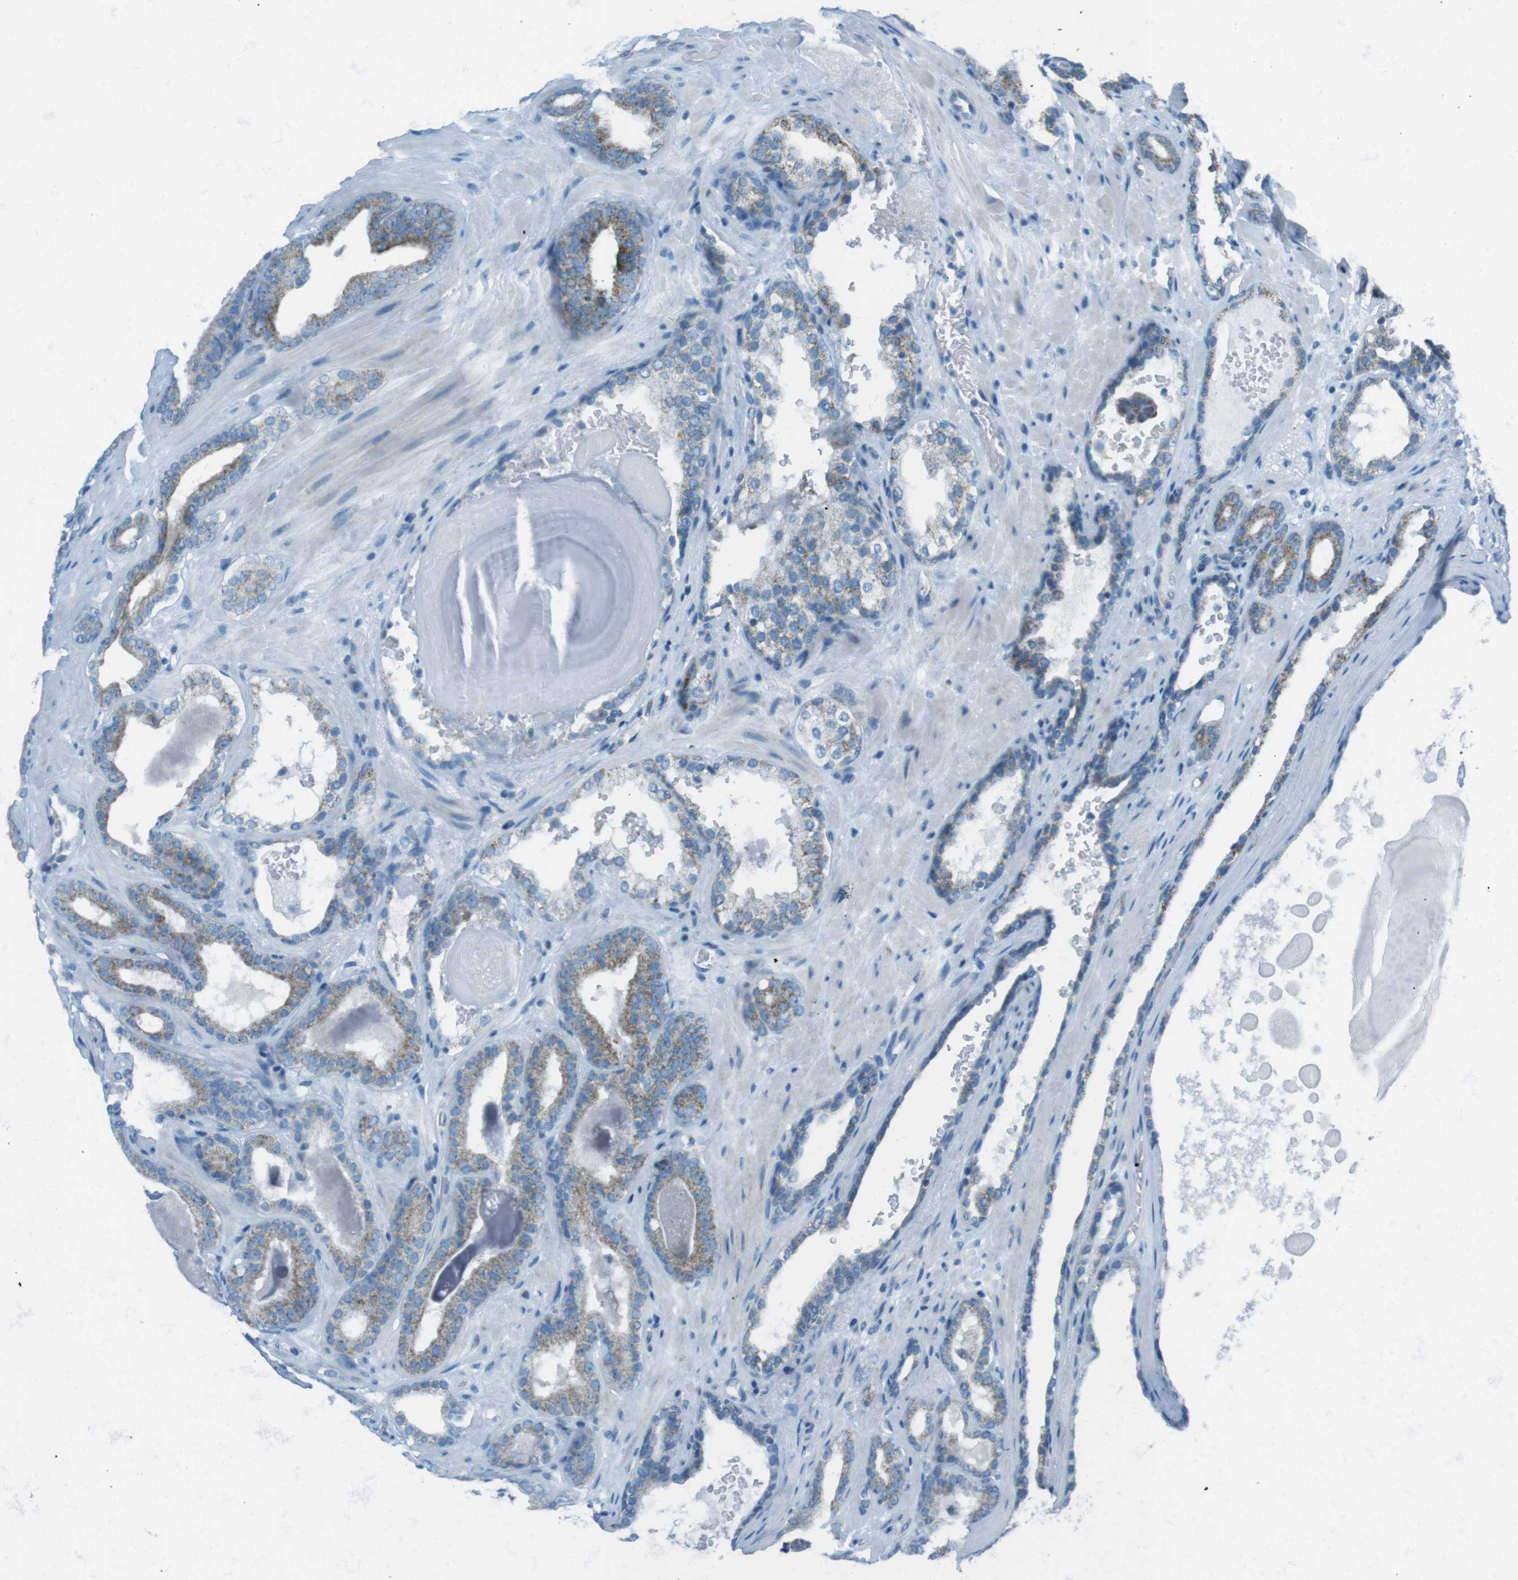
{"staining": {"intensity": "weak", "quantity": ">75%", "location": "cytoplasmic/membranous"}, "tissue": "prostate cancer", "cell_type": "Tumor cells", "image_type": "cancer", "snomed": [{"axis": "morphology", "description": "Adenocarcinoma, High grade"}, {"axis": "topography", "description": "Prostate"}], "caption": "Prostate adenocarcinoma (high-grade) stained with DAB immunohistochemistry (IHC) displays low levels of weak cytoplasmic/membranous expression in approximately >75% of tumor cells.", "gene": "DNAJA3", "patient": {"sex": "male", "age": 60}}